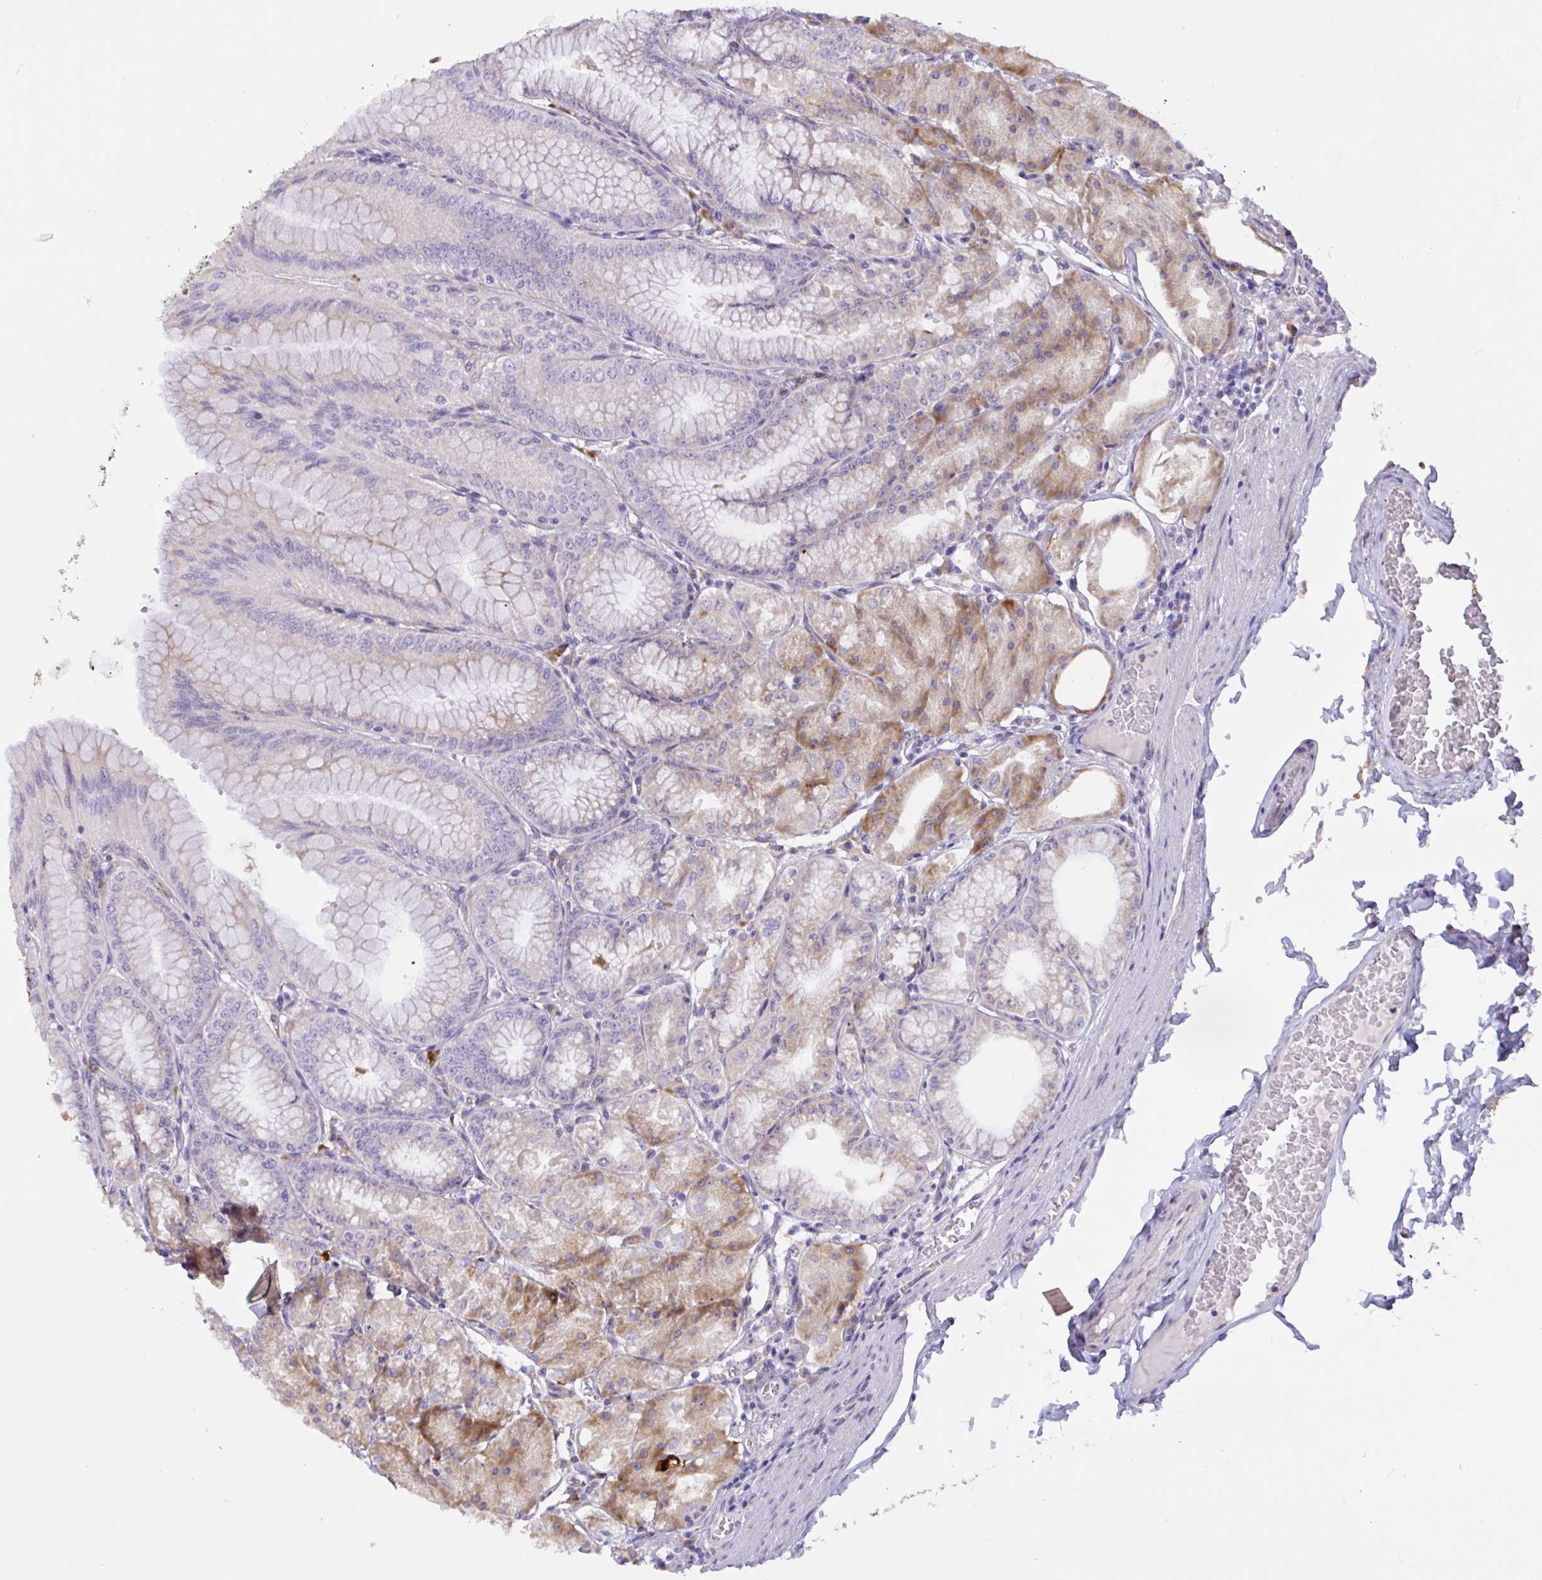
{"staining": {"intensity": "moderate", "quantity": "<25%", "location": "cytoplasmic/membranous"}, "tissue": "stomach", "cell_type": "Glandular cells", "image_type": "normal", "snomed": [{"axis": "morphology", "description": "Normal tissue, NOS"}, {"axis": "topography", "description": "Stomach, lower"}], "caption": "This photomicrograph displays immunohistochemistry (IHC) staining of benign stomach, with low moderate cytoplasmic/membranous positivity in about <25% of glandular cells.", "gene": "DSC3", "patient": {"sex": "male", "age": 71}}